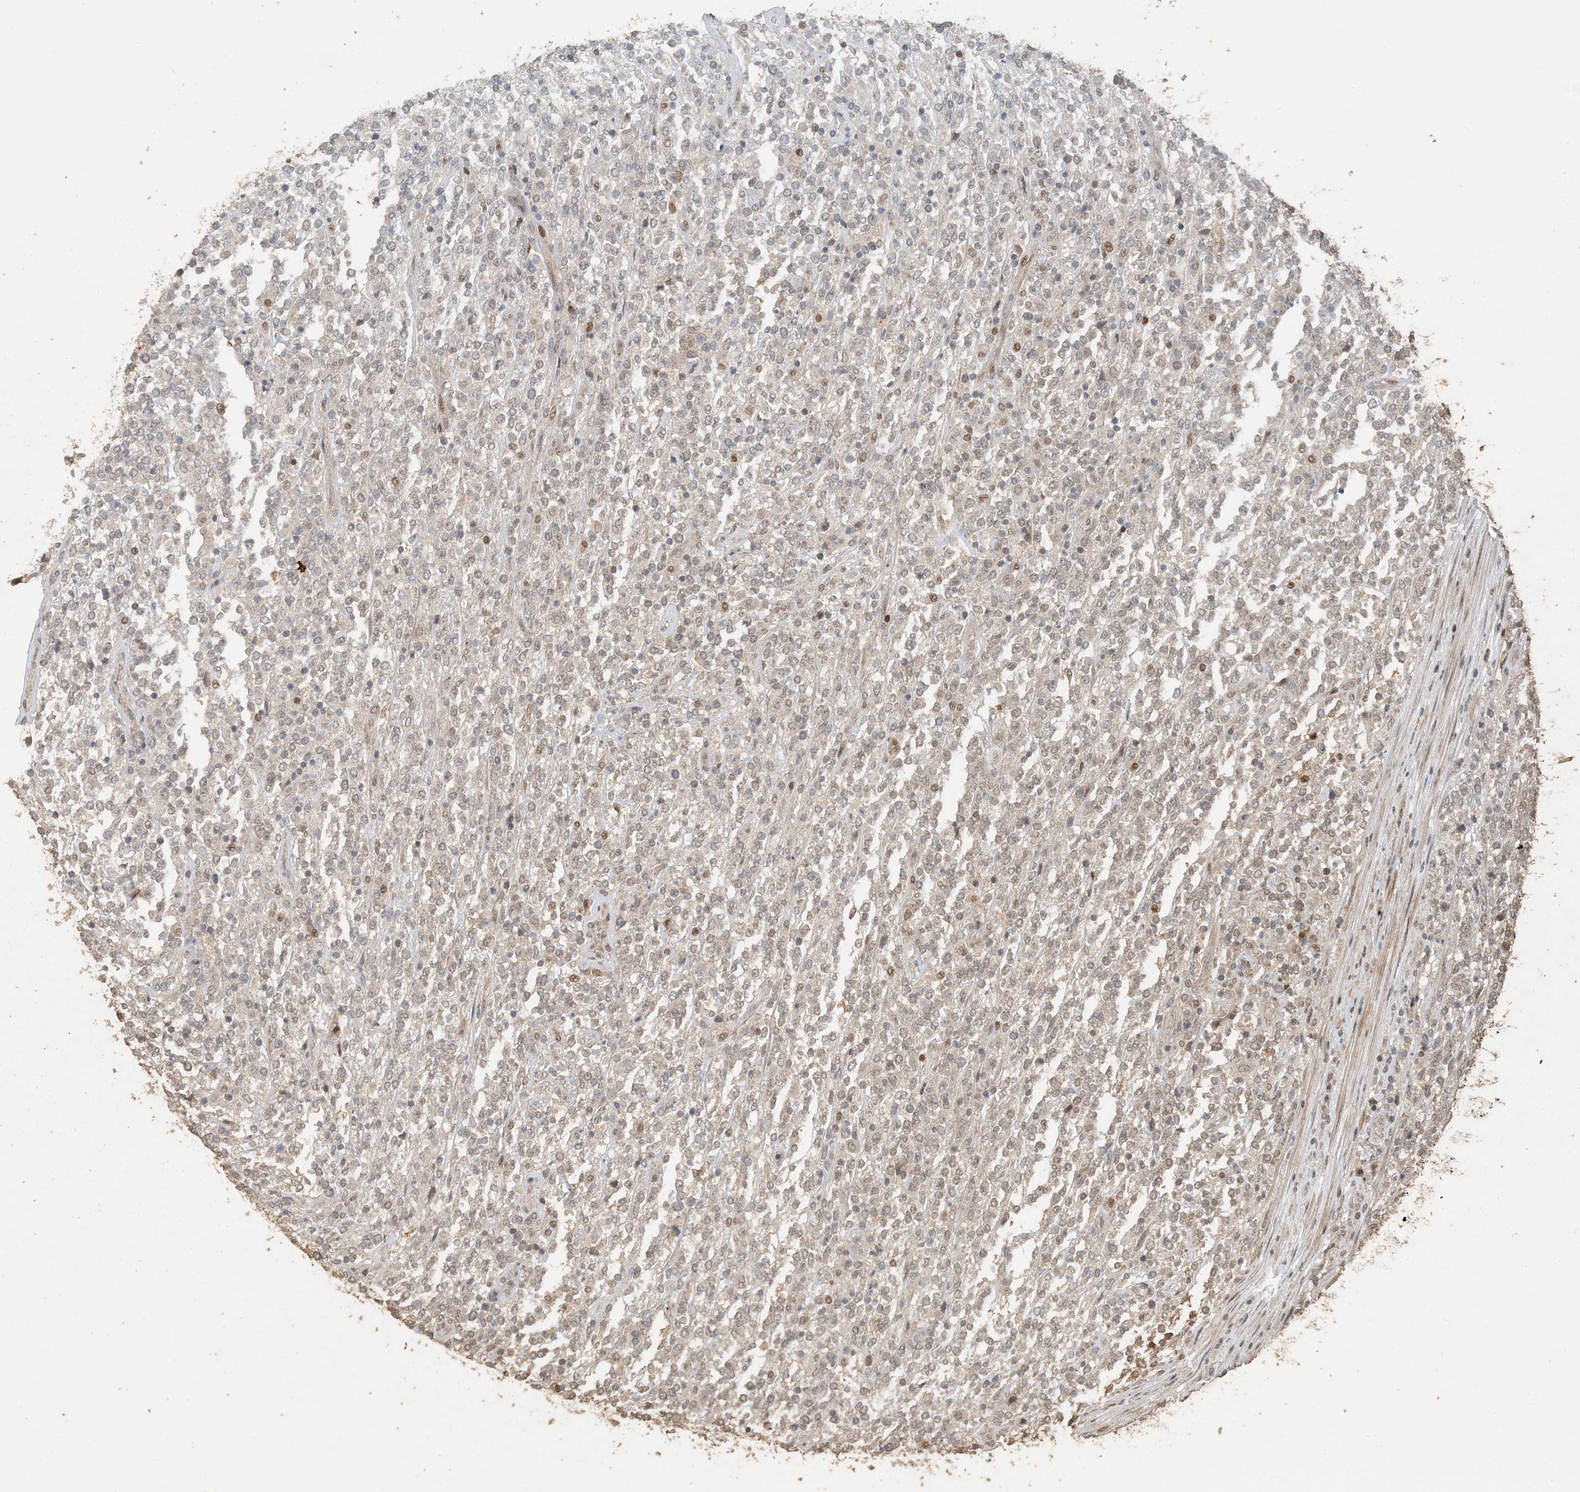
{"staining": {"intensity": "weak", "quantity": "25%-75%", "location": "nuclear"}, "tissue": "lymphoma", "cell_type": "Tumor cells", "image_type": "cancer", "snomed": [{"axis": "morphology", "description": "Malignant lymphoma, non-Hodgkin's type, High grade"}, {"axis": "topography", "description": "Soft tissue"}], "caption": "This photomicrograph displays immunohistochemistry (IHC) staining of human lymphoma, with low weak nuclear expression in about 25%-75% of tumor cells.", "gene": "ATP13A2", "patient": {"sex": "male", "age": 18}}